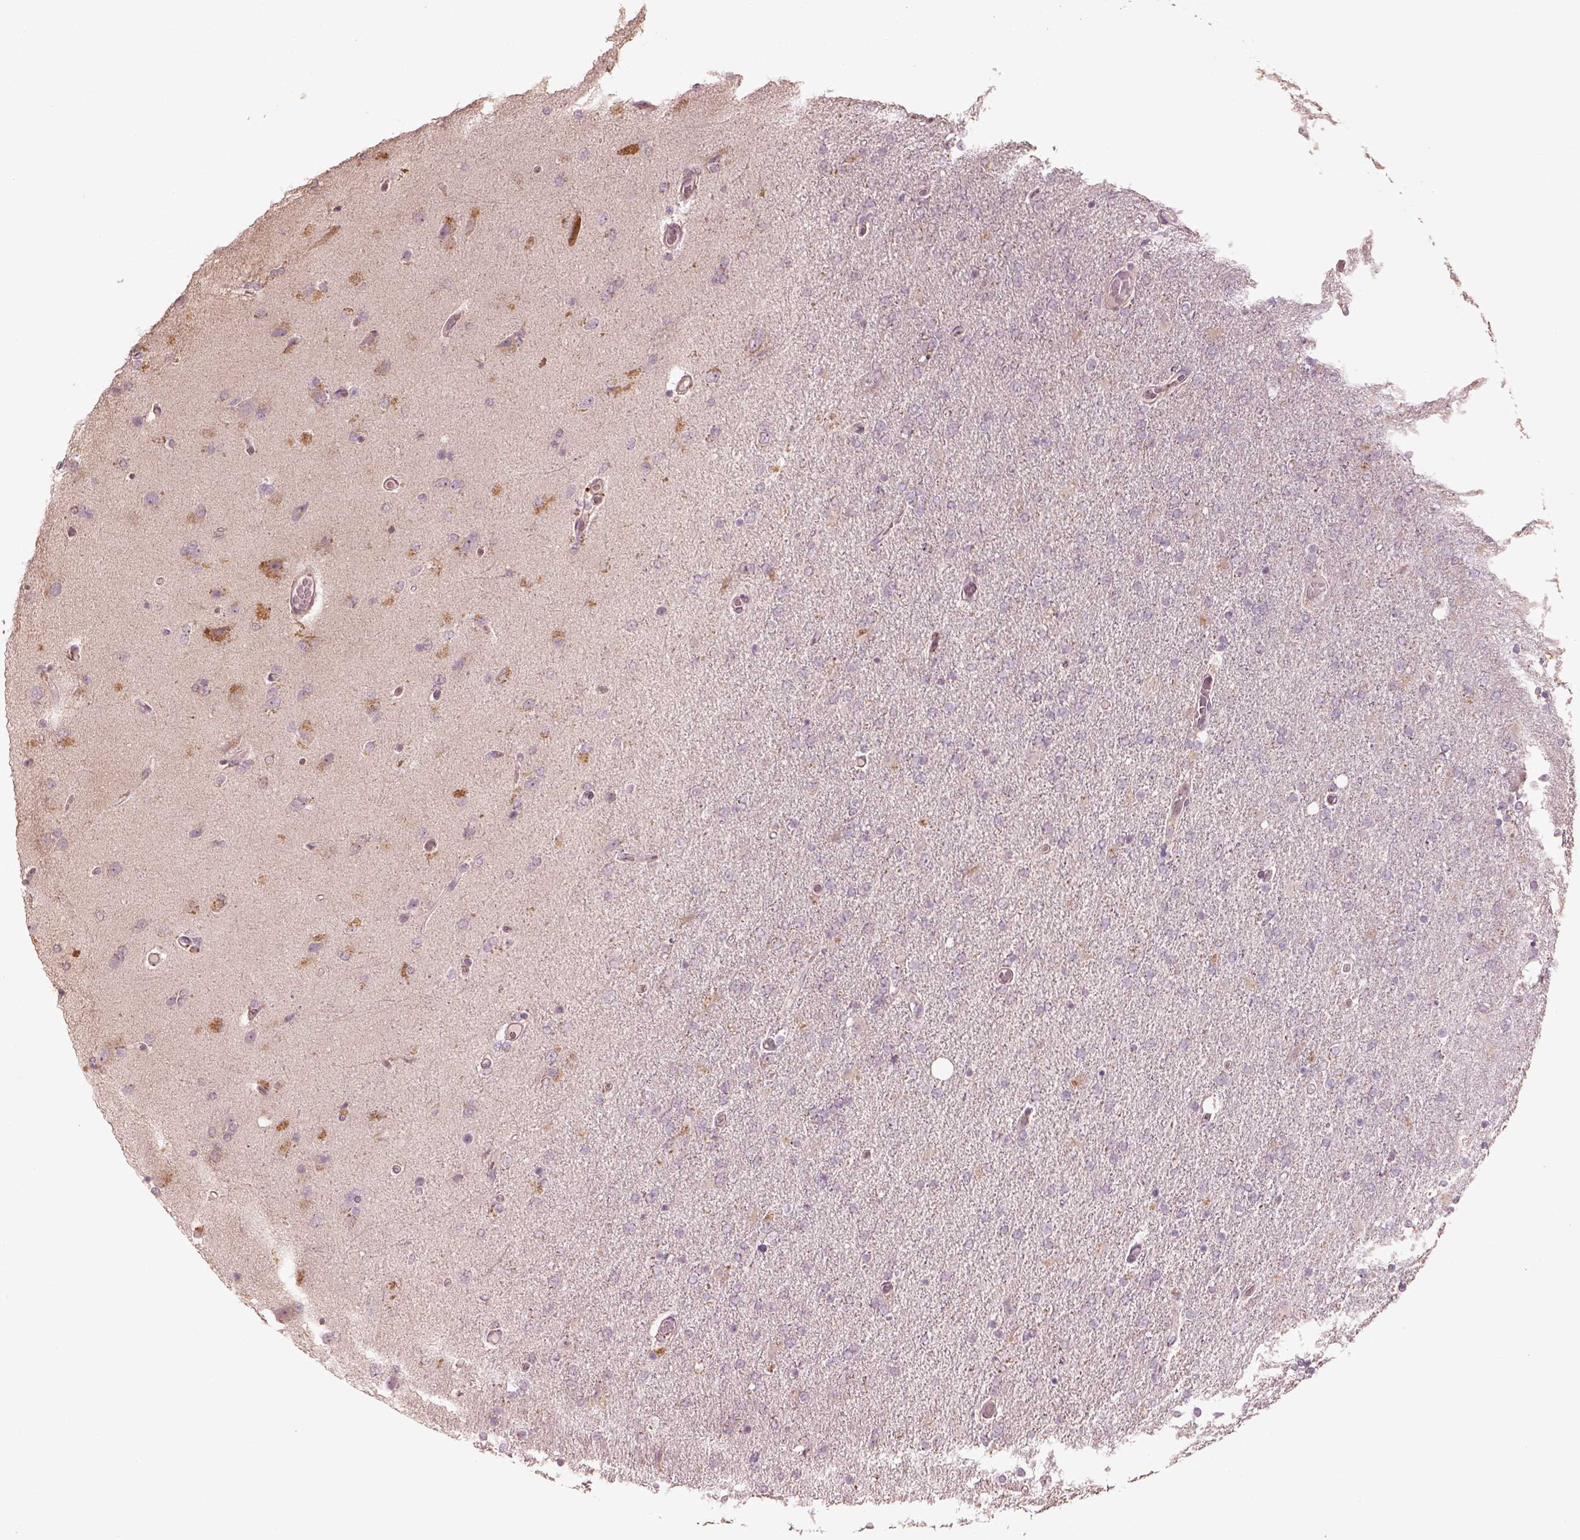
{"staining": {"intensity": "negative", "quantity": "none", "location": "none"}, "tissue": "glioma", "cell_type": "Tumor cells", "image_type": "cancer", "snomed": [{"axis": "morphology", "description": "Glioma, malignant, High grade"}, {"axis": "topography", "description": "Cerebral cortex"}], "caption": "Micrograph shows no protein staining in tumor cells of malignant high-grade glioma tissue.", "gene": "SLC25A46", "patient": {"sex": "male", "age": 70}}